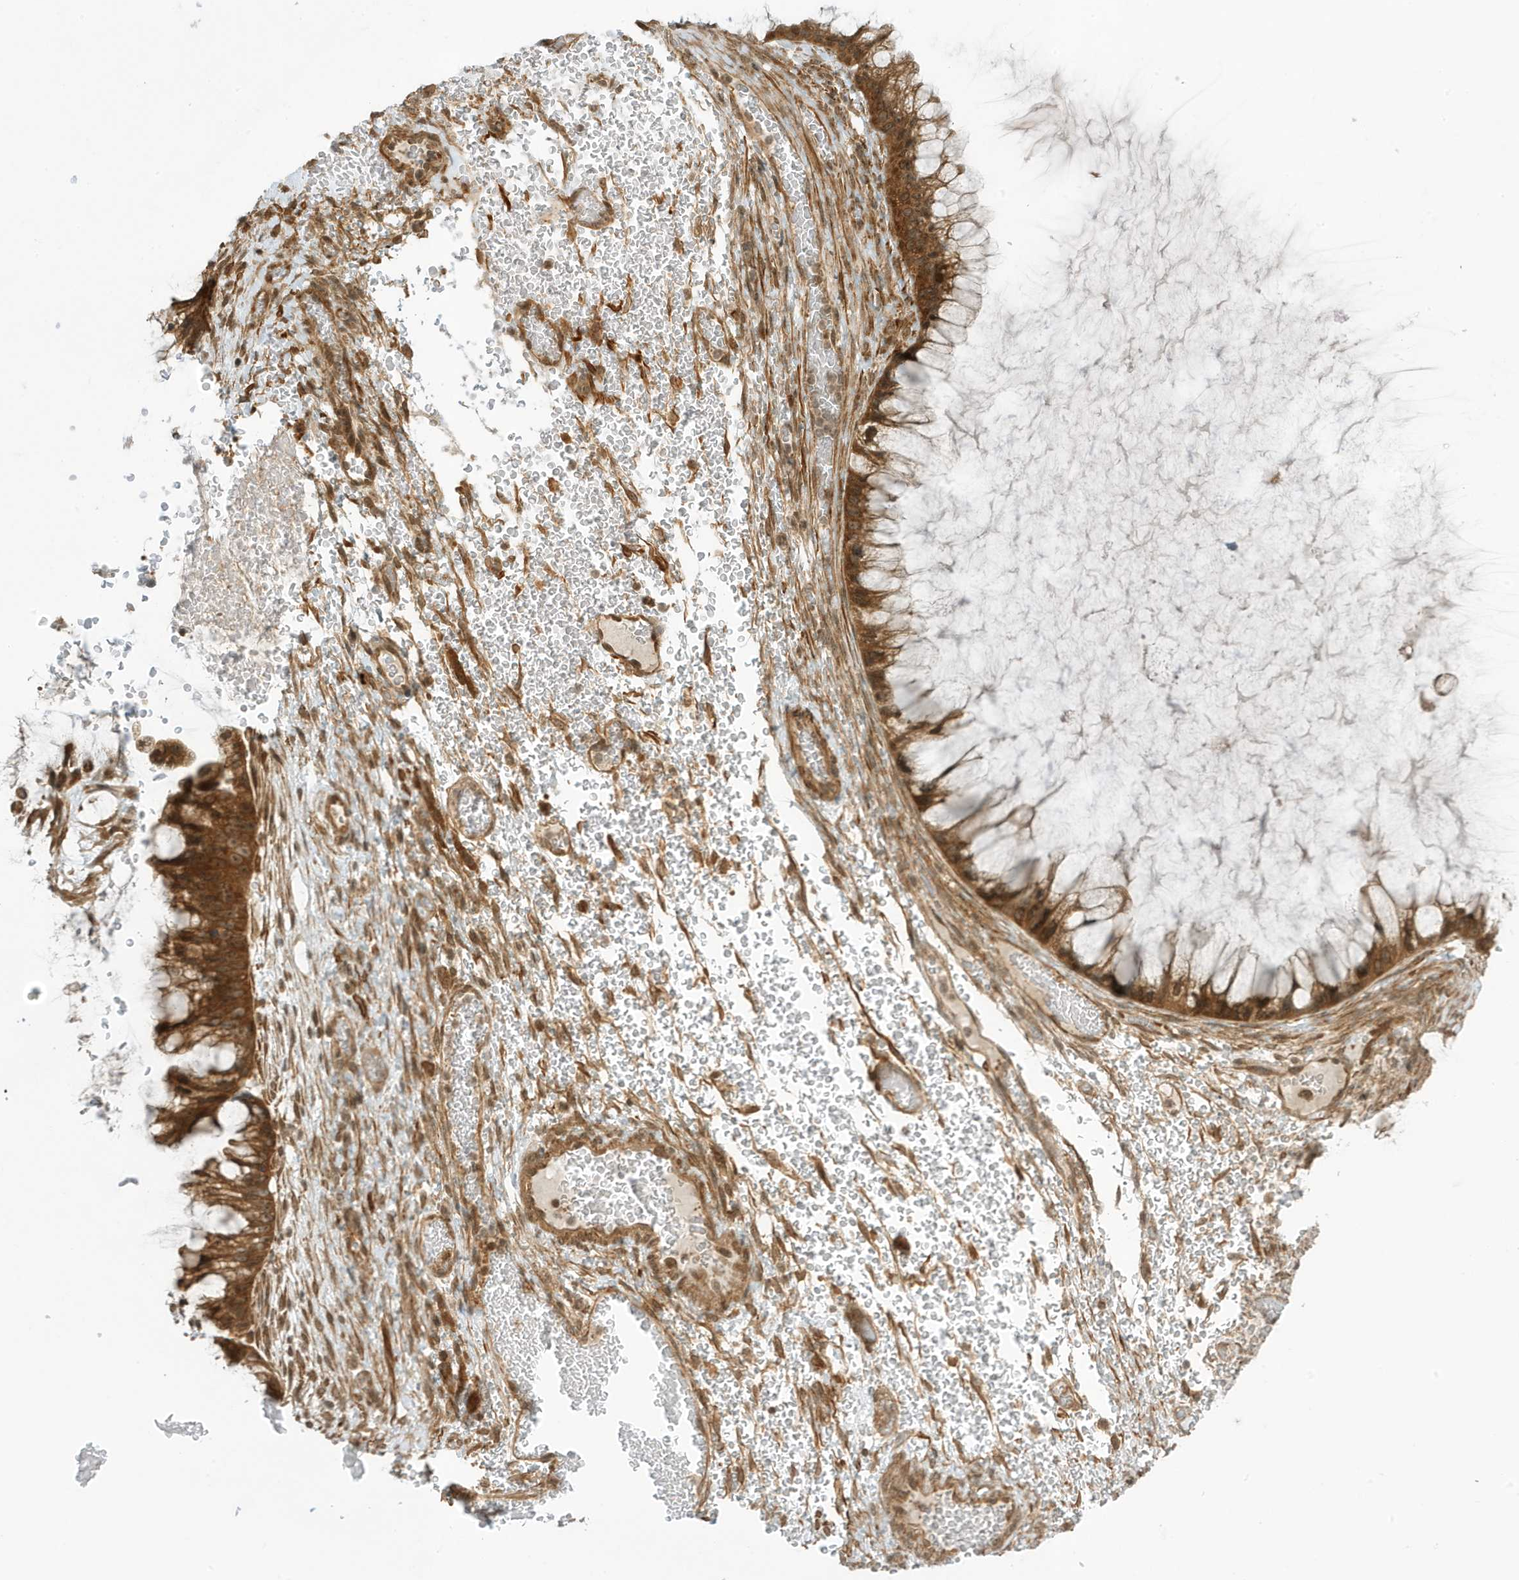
{"staining": {"intensity": "strong", "quantity": ">75%", "location": "cytoplasmic/membranous"}, "tissue": "ovarian cancer", "cell_type": "Tumor cells", "image_type": "cancer", "snomed": [{"axis": "morphology", "description": "Cystadenocarcinoma, mucinous, NOS"}, {"axis": "topography", "description": "Ovary"}], "caption": "Mucinous cystadenocarcinoma (ovarian) tissue demonstrates strong cytoplasmic/membranous expression in about >75% of tumor cells", "gene": "DHX36", "patient": {"sex": "female", "age": 37}}